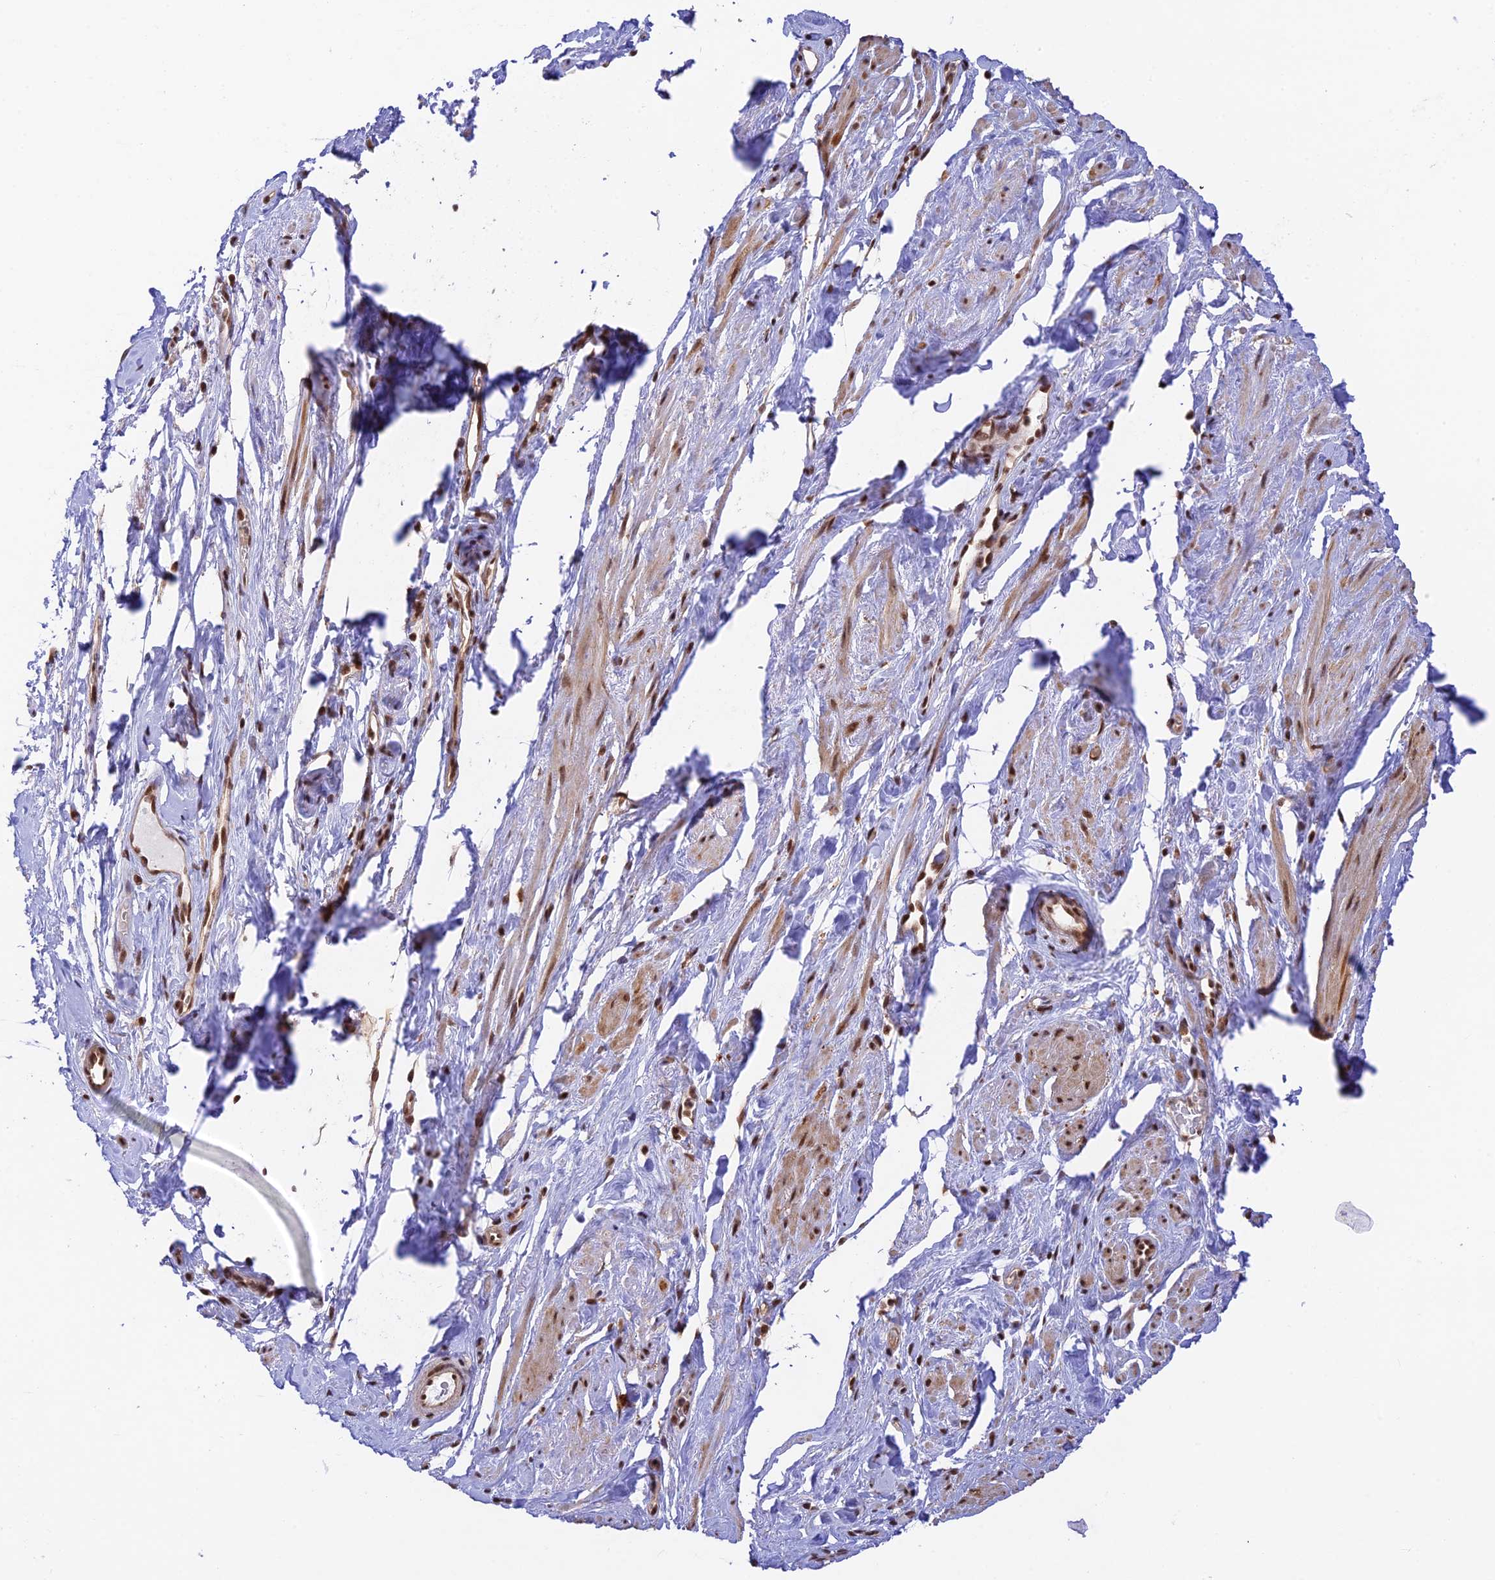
{"staining": {"intensity": "moderate", "quantity": ">75%", "location": "nuclear"}, "tissue": "smooth muscle", "cell_type": "Smooth muscle cells", "image_type": "normal", "snomed": [{"axis": "morphology", "description": "Normal tissue, NOS"}, {"axis": "topography", "description": "Smooth muscle"}, {"axis": "topography", "description": "Peripheral nerve tissue"}], "caption": "The micrograph displays a brown stain indicating the presence of a protein in the nuclear of smooth muscle cells in smooth muscle.", "gene": "THAP11", "patient": {"sex": "male", "age": 69}}